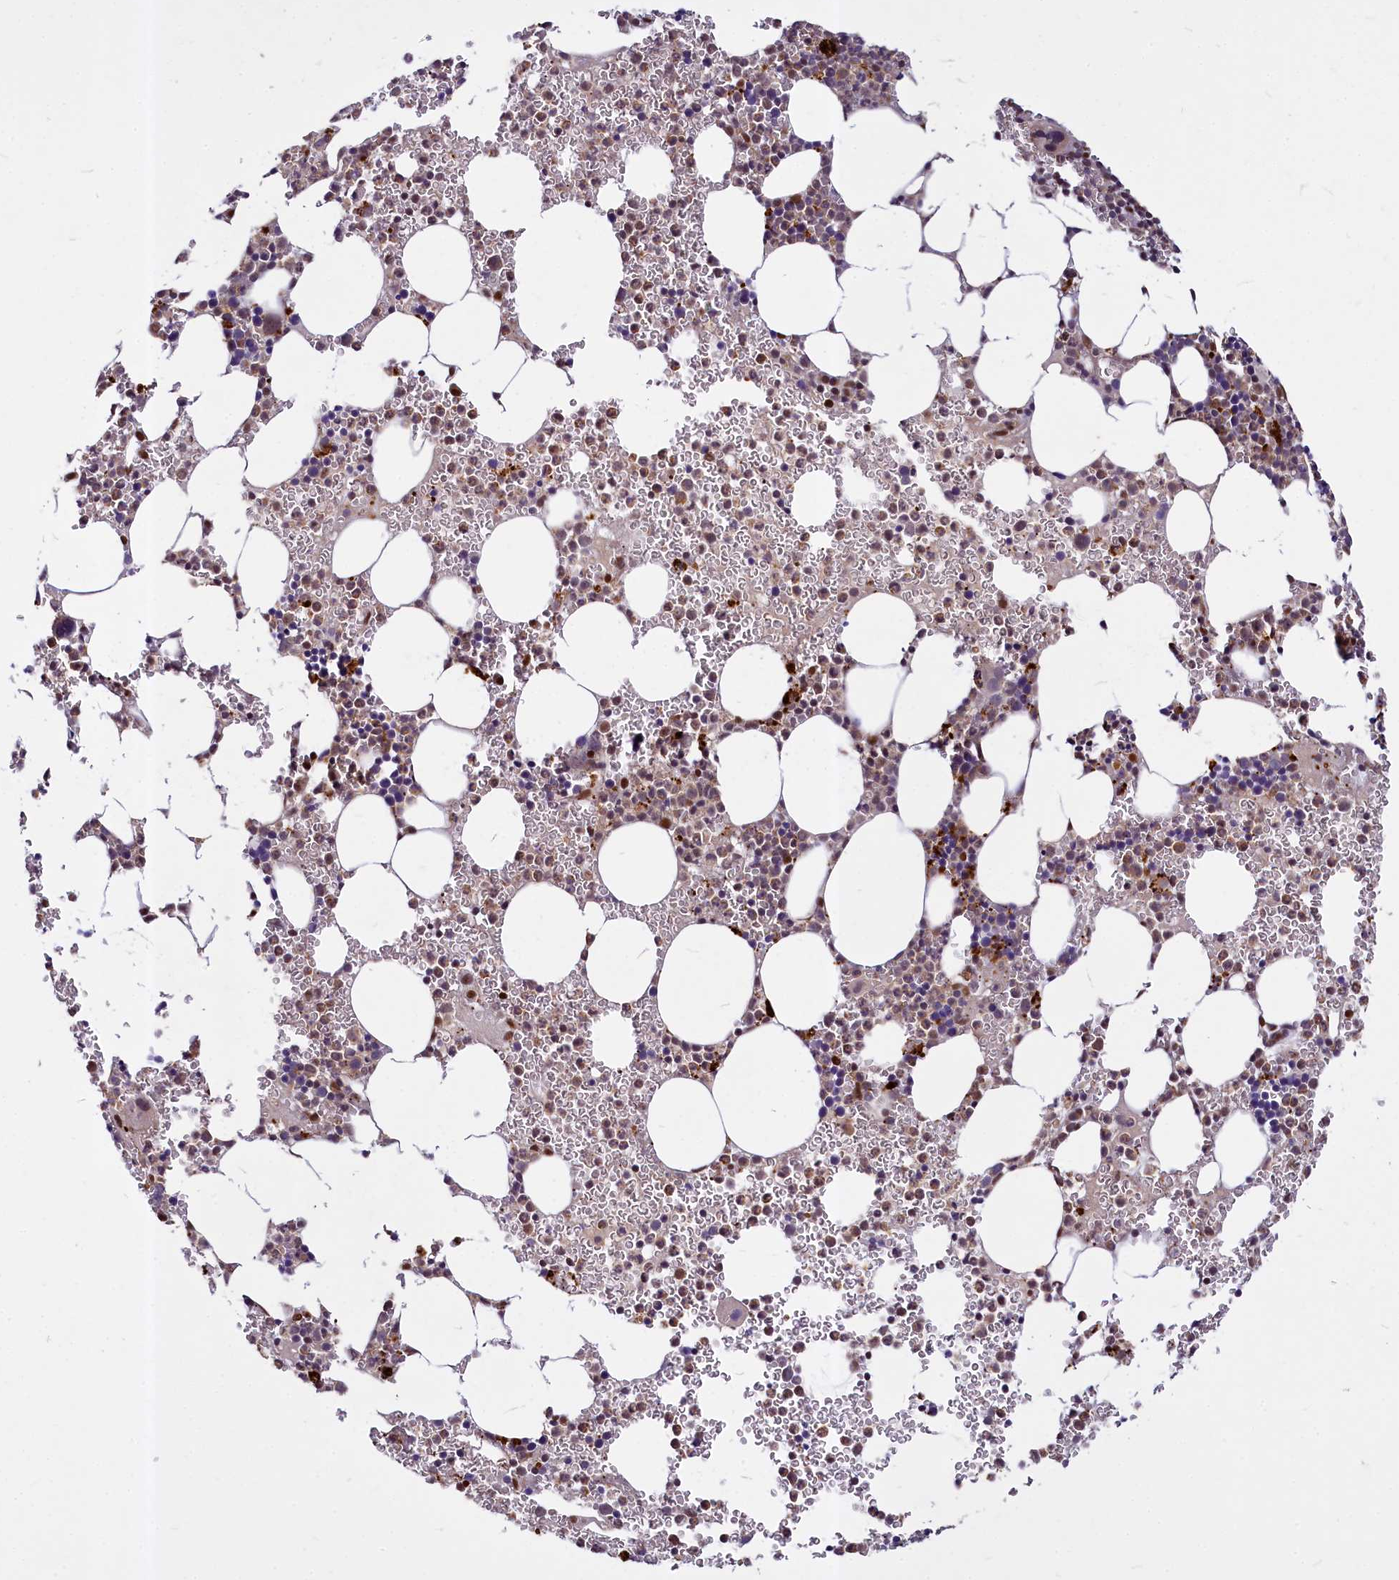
{"staining": {"intensity": "moderate", "quantity": "<25%", "location": "cytoplasmic/membranous"}, "tissue": "bone marrow", "cell_type": "Hematopoietic cells", "image_type": "normal", "snomed": [{"axis": "morphology", "description": "Normal tissue, NOS"}, {"axis": "topography", "description": "Bone marrow"}], "caption": "Human bone marrow stained with a brown dye exhibits moderate cytoplasmic/membranous positive staining in about <25% of hematopoietic cells.", "gene": "MAML2", "patient": {"sex": "female", "age": 78}}